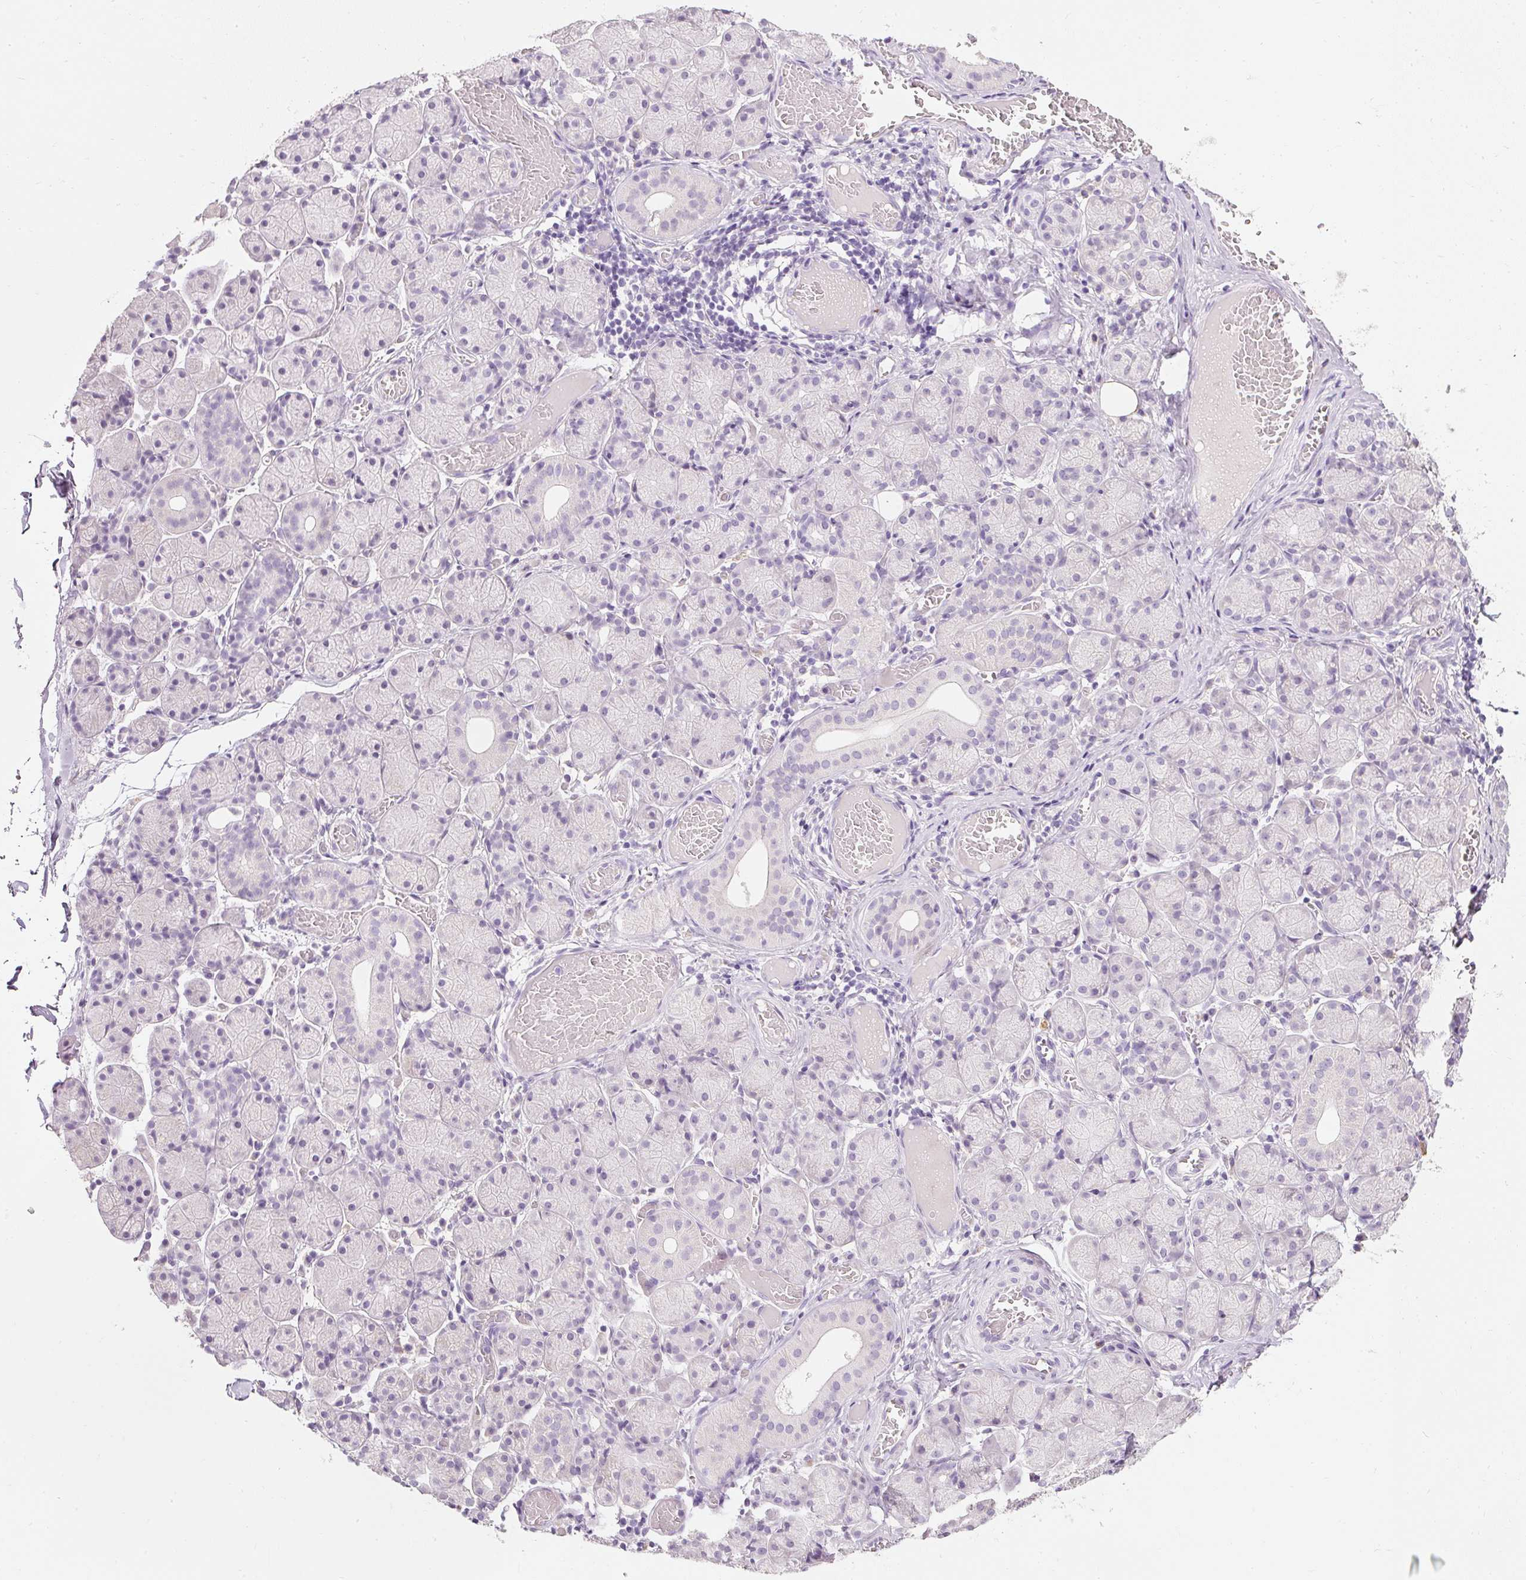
{"staining": {"intensity": "weak", "quantity": "<25%", "location": "cytoplasmic/membranous"}, "tissue": "salivary gland", "cell_type": "Glandular cells", "image_type": "normal", "snomed": [{"axis": "morphology", "description": "Normal tissue, NOS"}, {"axis": "topography", "description": "Salivary gland"}], "caption": "Glandular cells show no significant protein positivity in unremarkable salivary gland. The staining is performed using DAB brown chromogen with nuclei counter-stained in using hematoxylin.", "gene": "ELAVL3", "patient": {"sex": "female", "age": 24}}